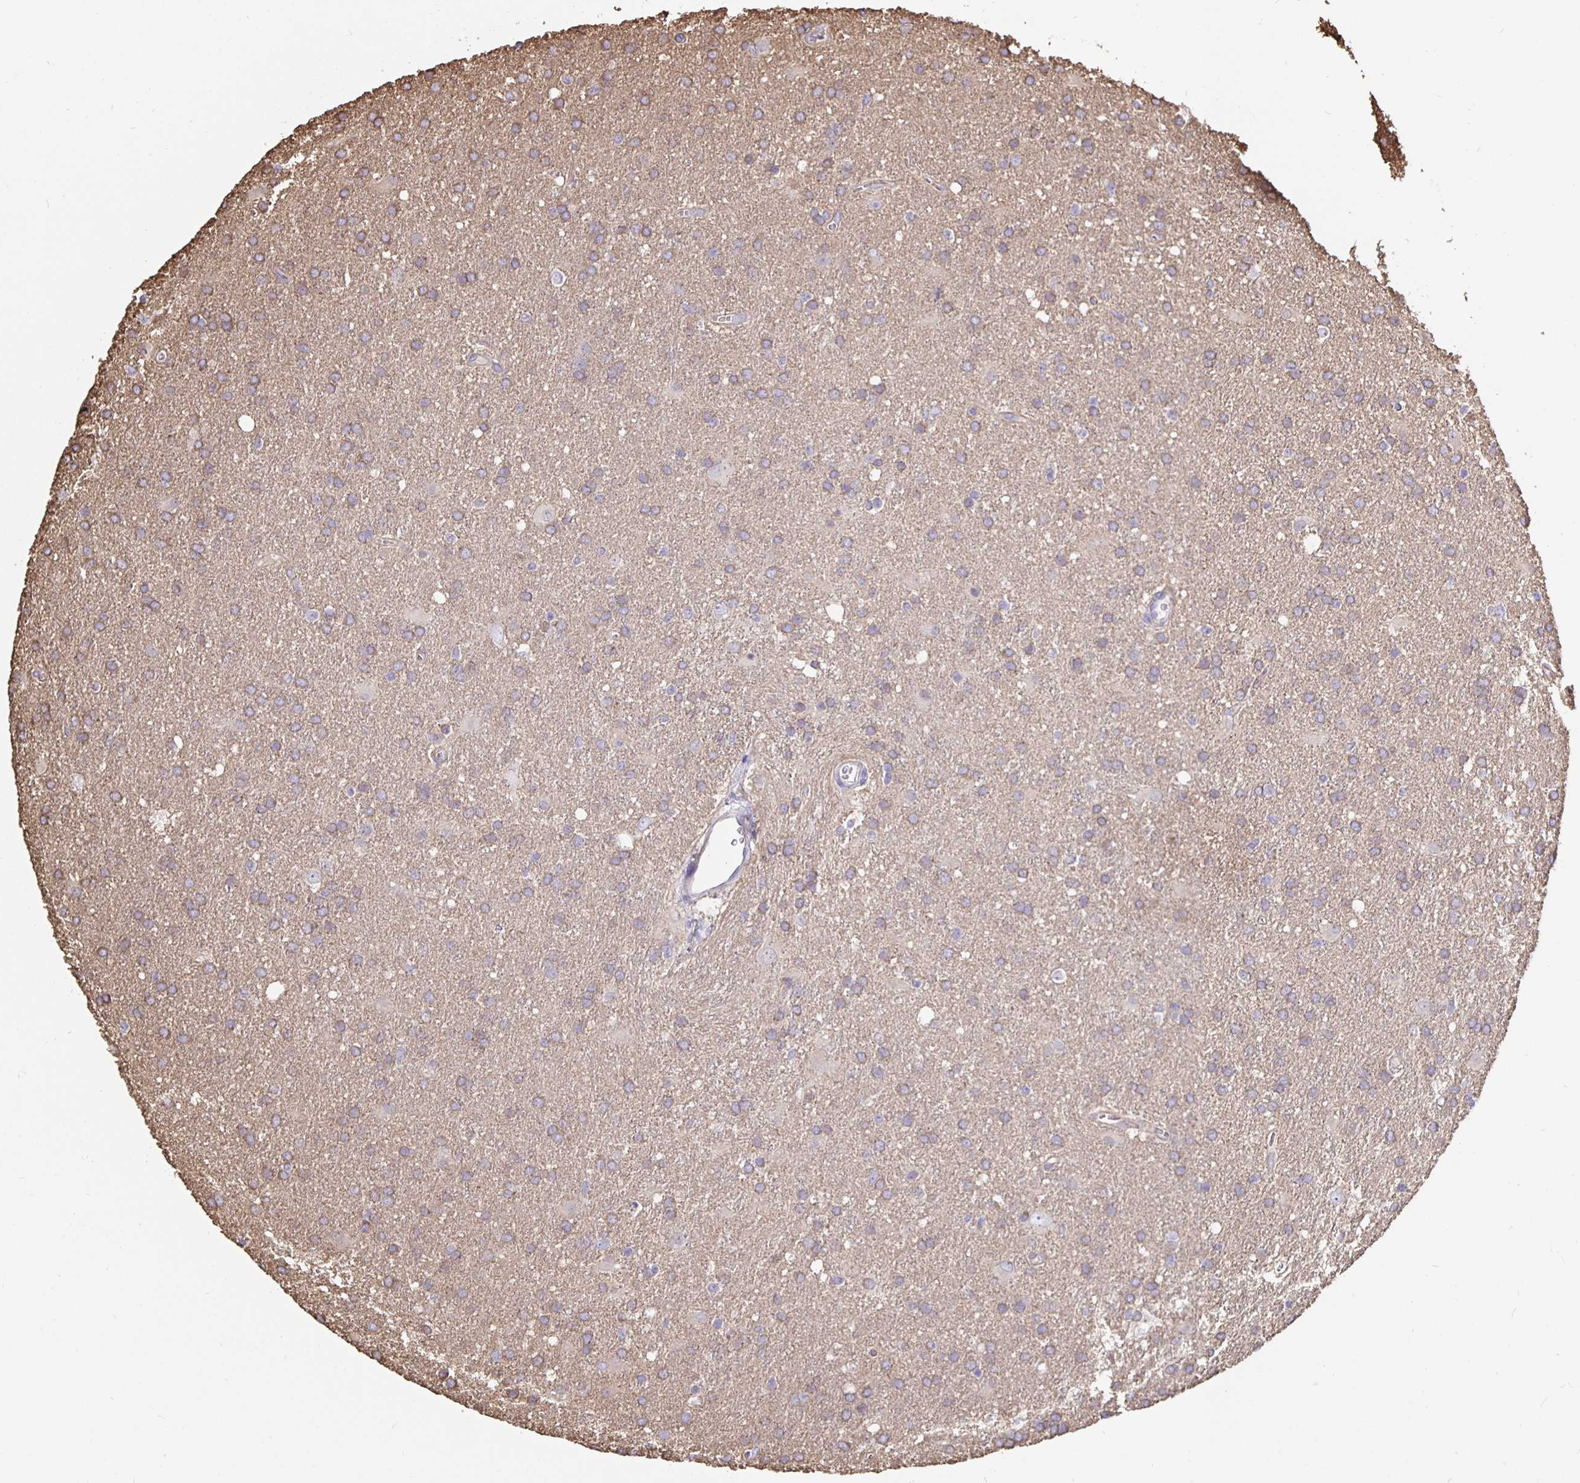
{"staining": {"intensity": "weak", "quantity": ">75%", "location": "cytoplasmic/membranous"}, "tissue": "glioma", "cell_type": "Tumor cells", "image_type": "cancer", "snomed": [{"axis": "morphology", "description": "Glioma, malignant, Low grade"}, {"axis": "topography", "description": "Brain"}], "caption": "Immunohistochemical staining of malignant low-grade glioma shows low levels of weak cytoplasmic/membranous expression in about >75% of tumor cells.", "gene": "ARHGEF39", "patient": {"sex": "male", "age": 66}}